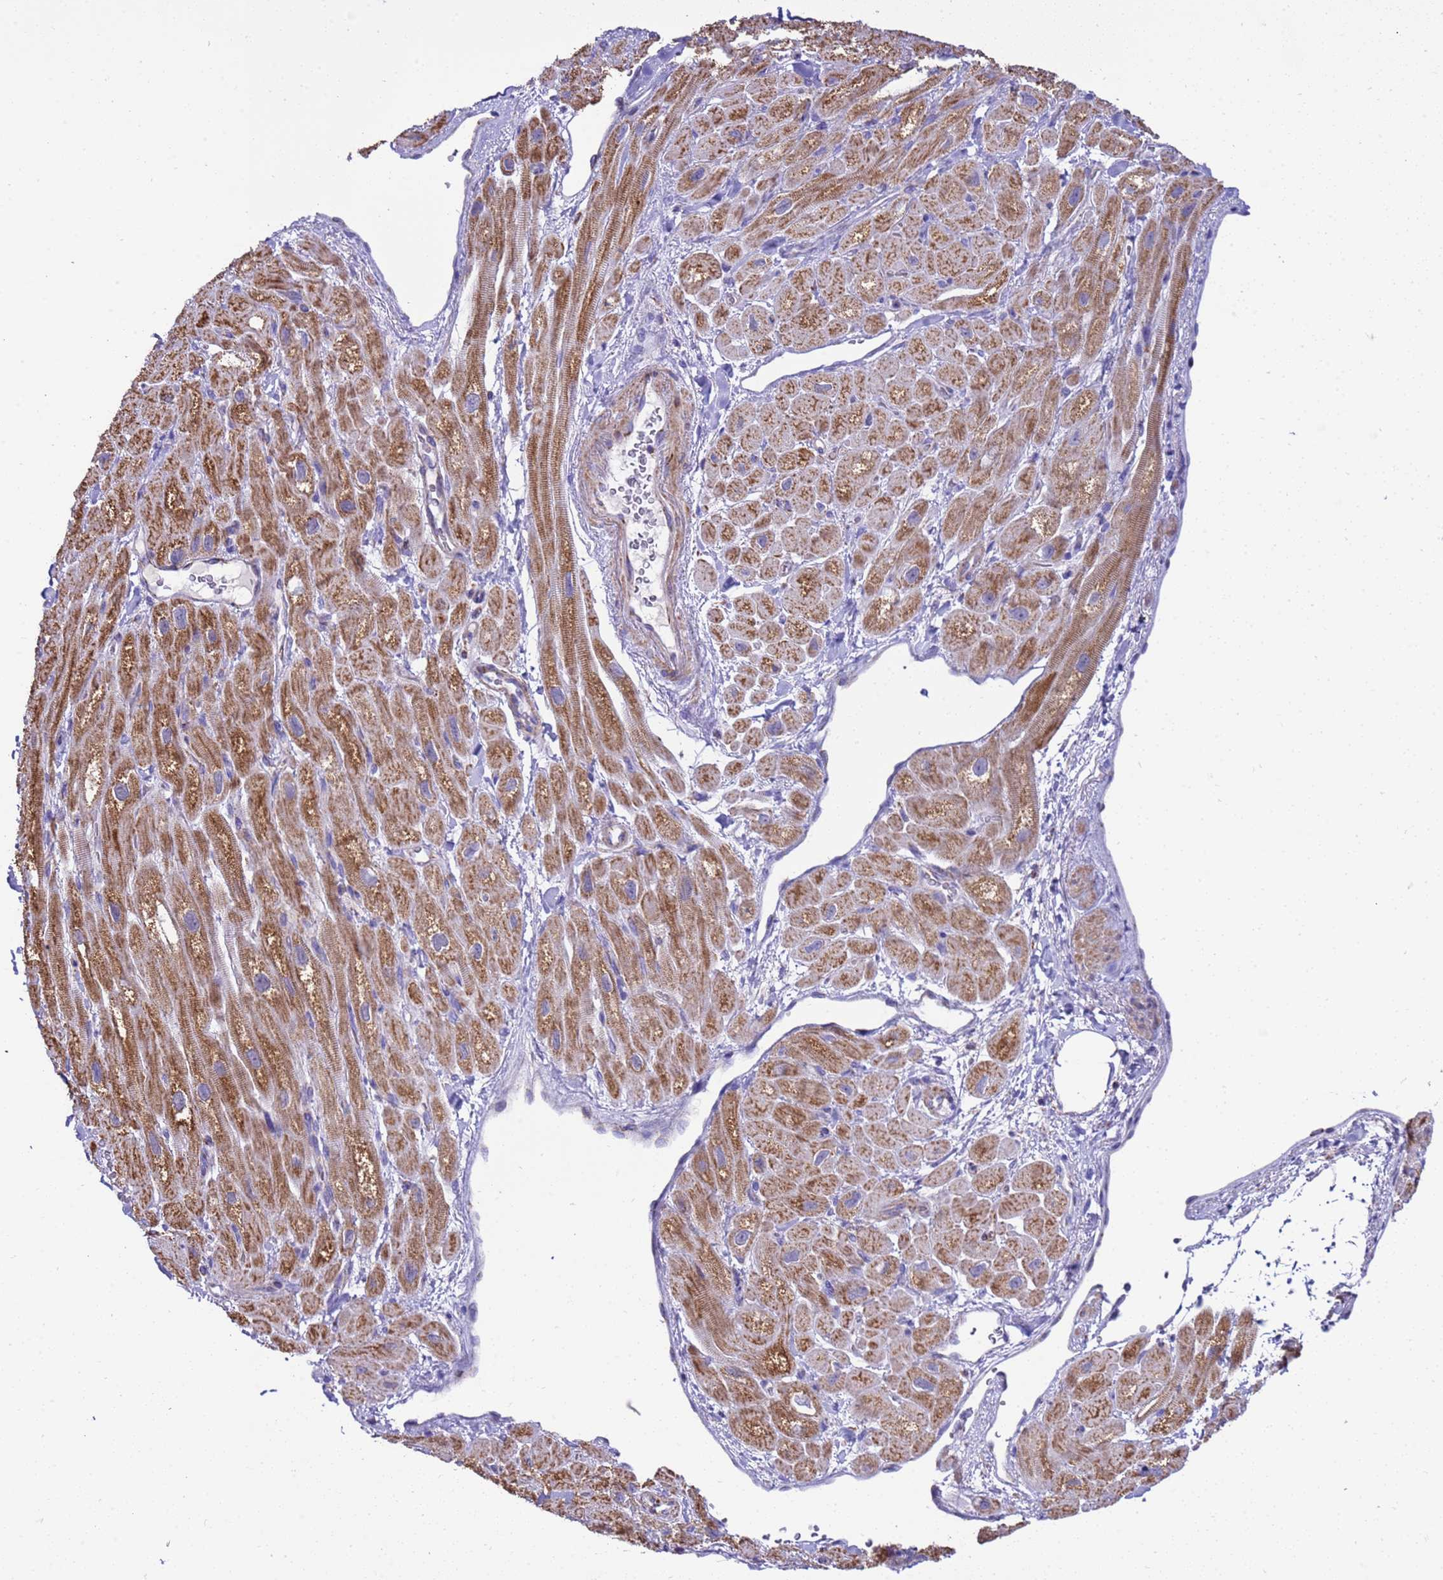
{"staining": {"intensity": "moderate", "quantity": ">75%", "location": "cytoplasmic/membranous"}, "tissue": "heart muscle", "cell_type": "Cardiomyocytes", "image_type": "normal", "snomed": [{"axis": "morphology", "description": "Normal tissue, NOS"}, {"axis": "topography", "description": "Heart"}], "caption": "Immunohistochemical staining of unremarkable heart muscle displays >75% levels of moderate cytoplasmic/membranous protein positivity in approximately >75% of cardiomyocytes.", "gene": "RNF165", "patient": {"sex": "male", "age": 65}}